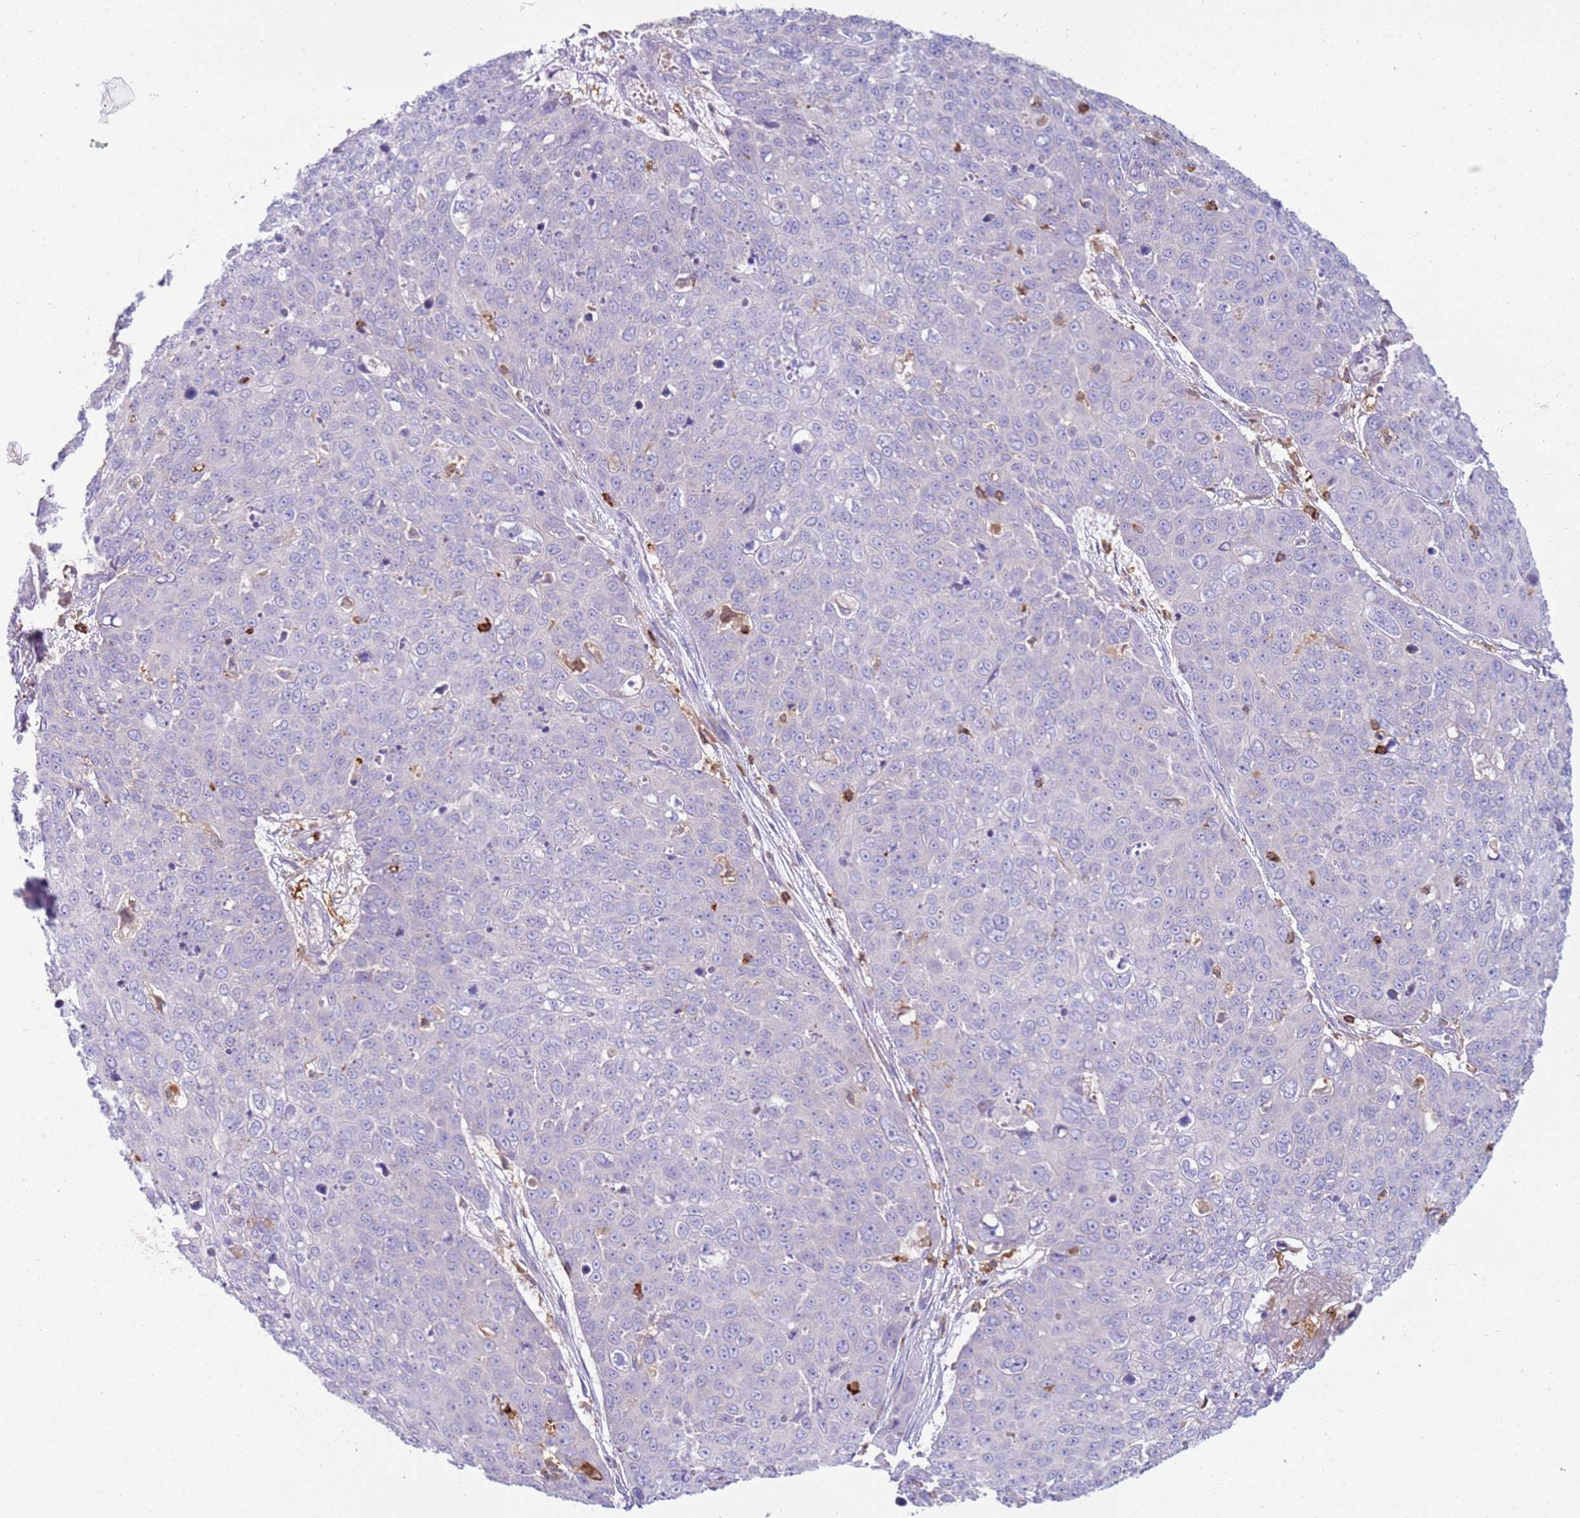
{"staining": {"intensity": "negative", "quantity": "none", "location": "none"}, "tissue": "skin cancer", "cell_type": "Tumor cells", "image_type": "cancer", "snomed": [{"axis": "morphology", "description": "Squamous cell carcinoma, NOS"}, {"axis": "topography", "description": "Skin"}], "caption": "Tumor cells show no significant protein expression in skin squamous cell carcinoma.", "gene": "TTPAL", "patient": {"sex": "male", "age": 71}}